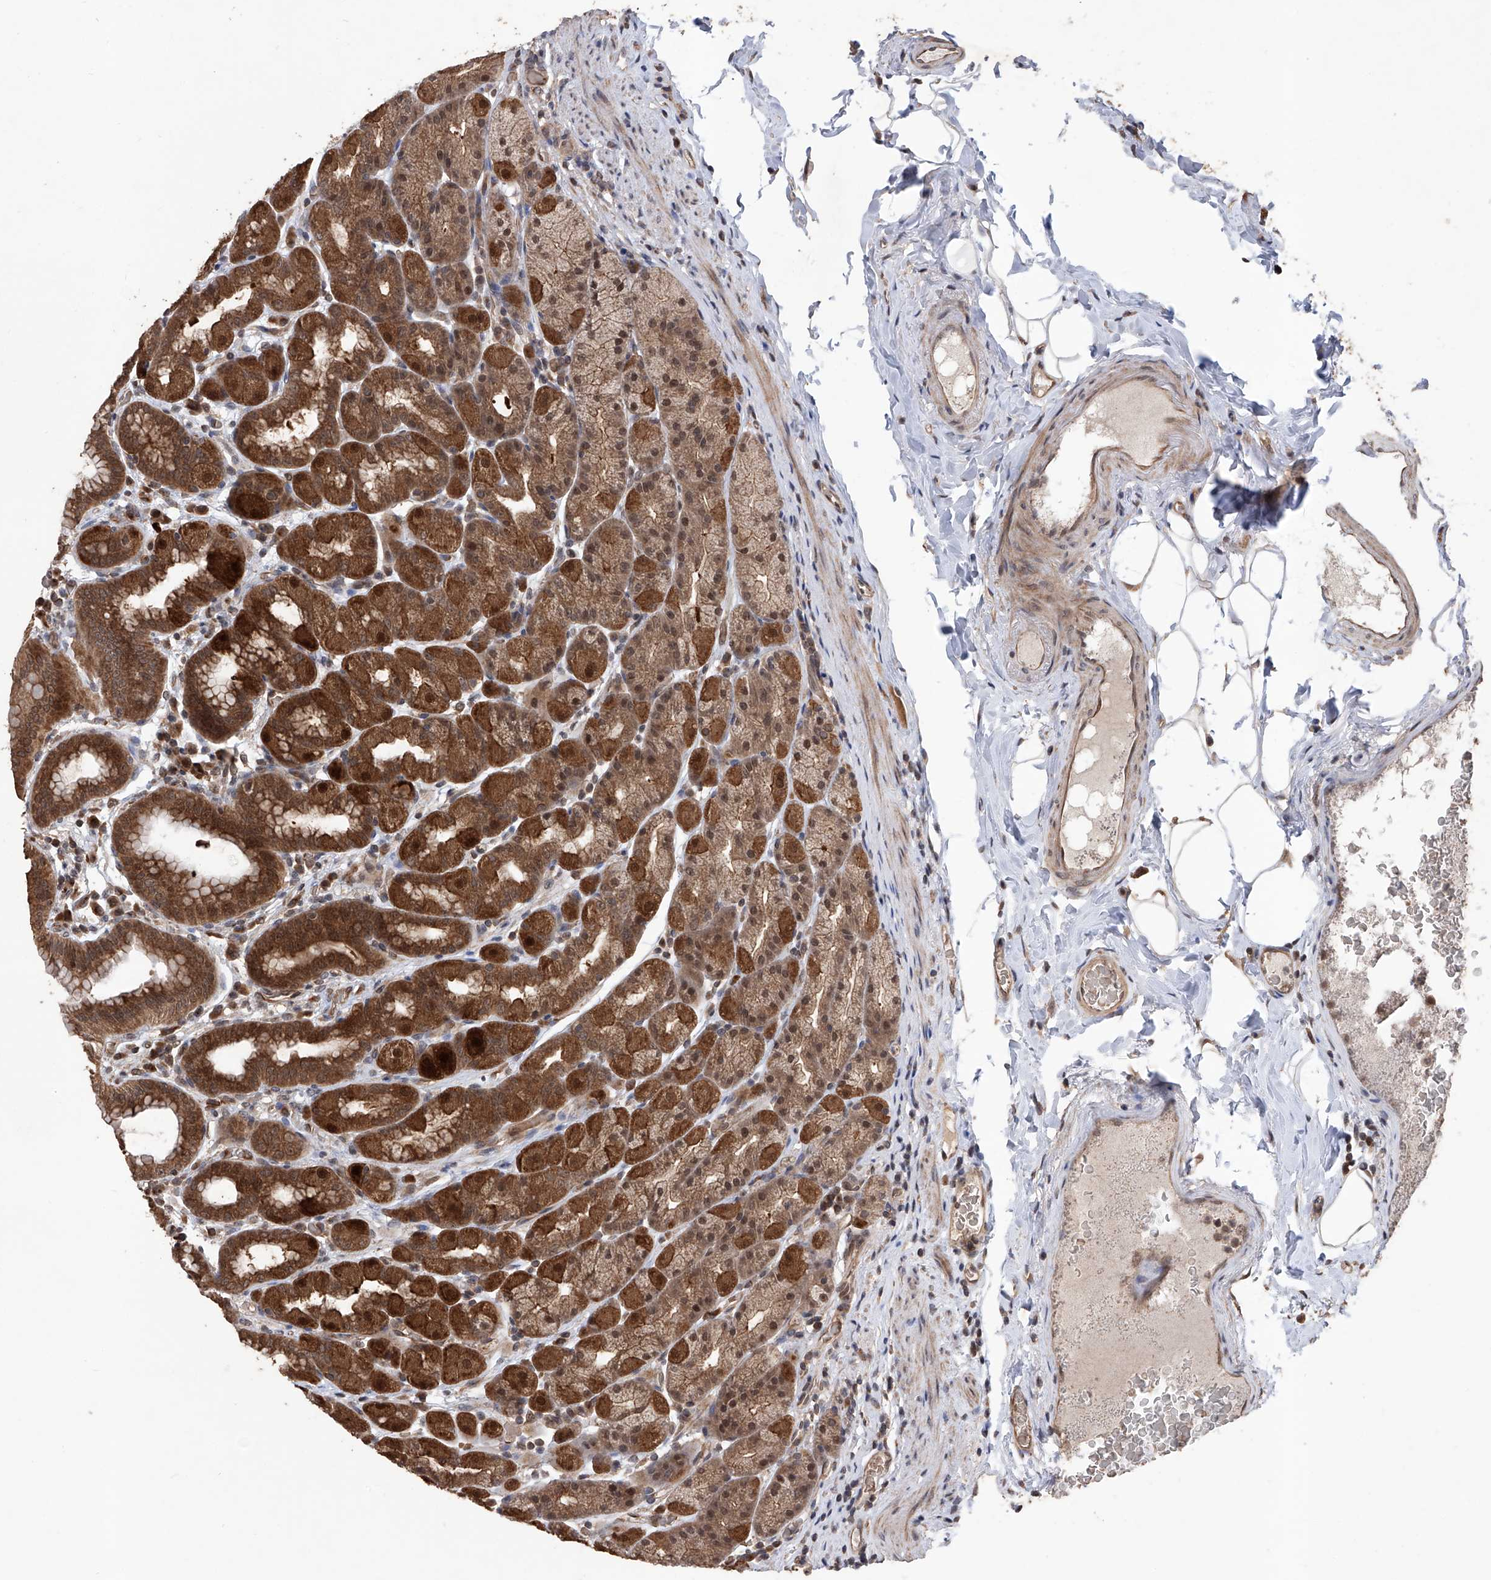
{"staining": {"intensity": "strong", "quantity": ">75%", "location": "cytoplasmic/membranous,nuclear"}, "tissue": "stomach", "cell_type": "Glandular cells", "image_type": "normal", "snomed": [{"axis": "morphology", "description": "Normal tissue, NOS"}, {"axis": "topography", "description": "Stomach, upper"}], "caption": "Immunohistochemistry (IHC) of normal human stomach demonstrates high levels of strong cytoplasmic/membranous,nuclear positivity in about >75% of glandular cells. Immunohistochemistry stains the protein in brown and the nuclei are stained blue.", "gene": "LYSMD4", "patient": {"sex": "male", "age": 68}}